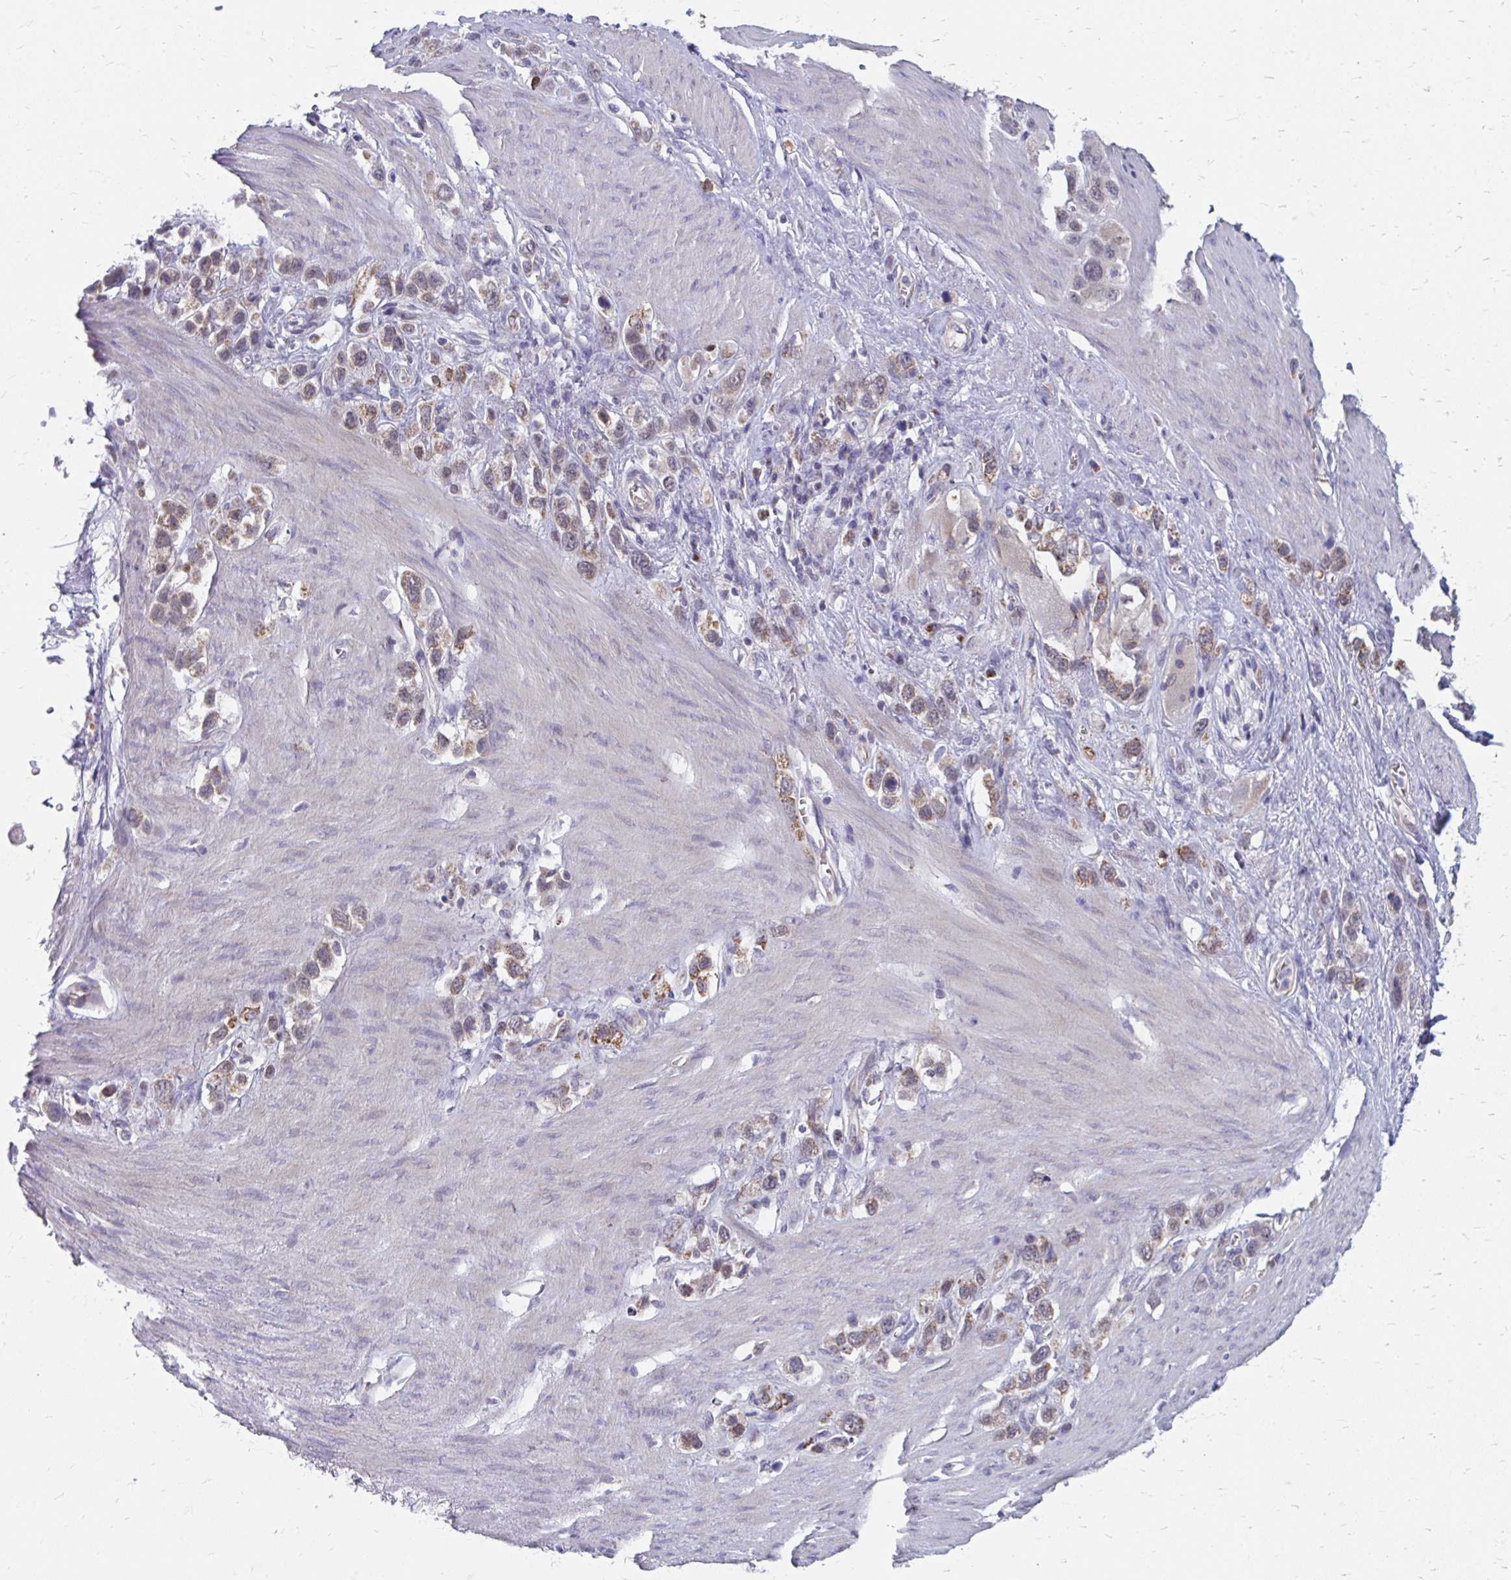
{"staining": {"intensity": "moderate", "quantity": ">75%", "location": "cytoplasmic/membranous"}, "tissue": "stomach cancer", "cell_type": "Tumor cells", "image_type": "cancer", "snomed": [{"axis": "morphology", "description": "Adenocarcinoma, NOS"}, {"axis": "topography", "description": "Stomach"}], "caption": "Immunohistochemical staining of human adenocarcinoma (stomach) demonstrates medium levels of moderate cytoplasmic/membranous protein staining in approximately >75% of tumor cells. Immunohistochemistry (ihc) stains the protein in brown and the nuclei are stained blue.", "gene": "PABIR3", "patient": {"sex": "female", "age": 65}}